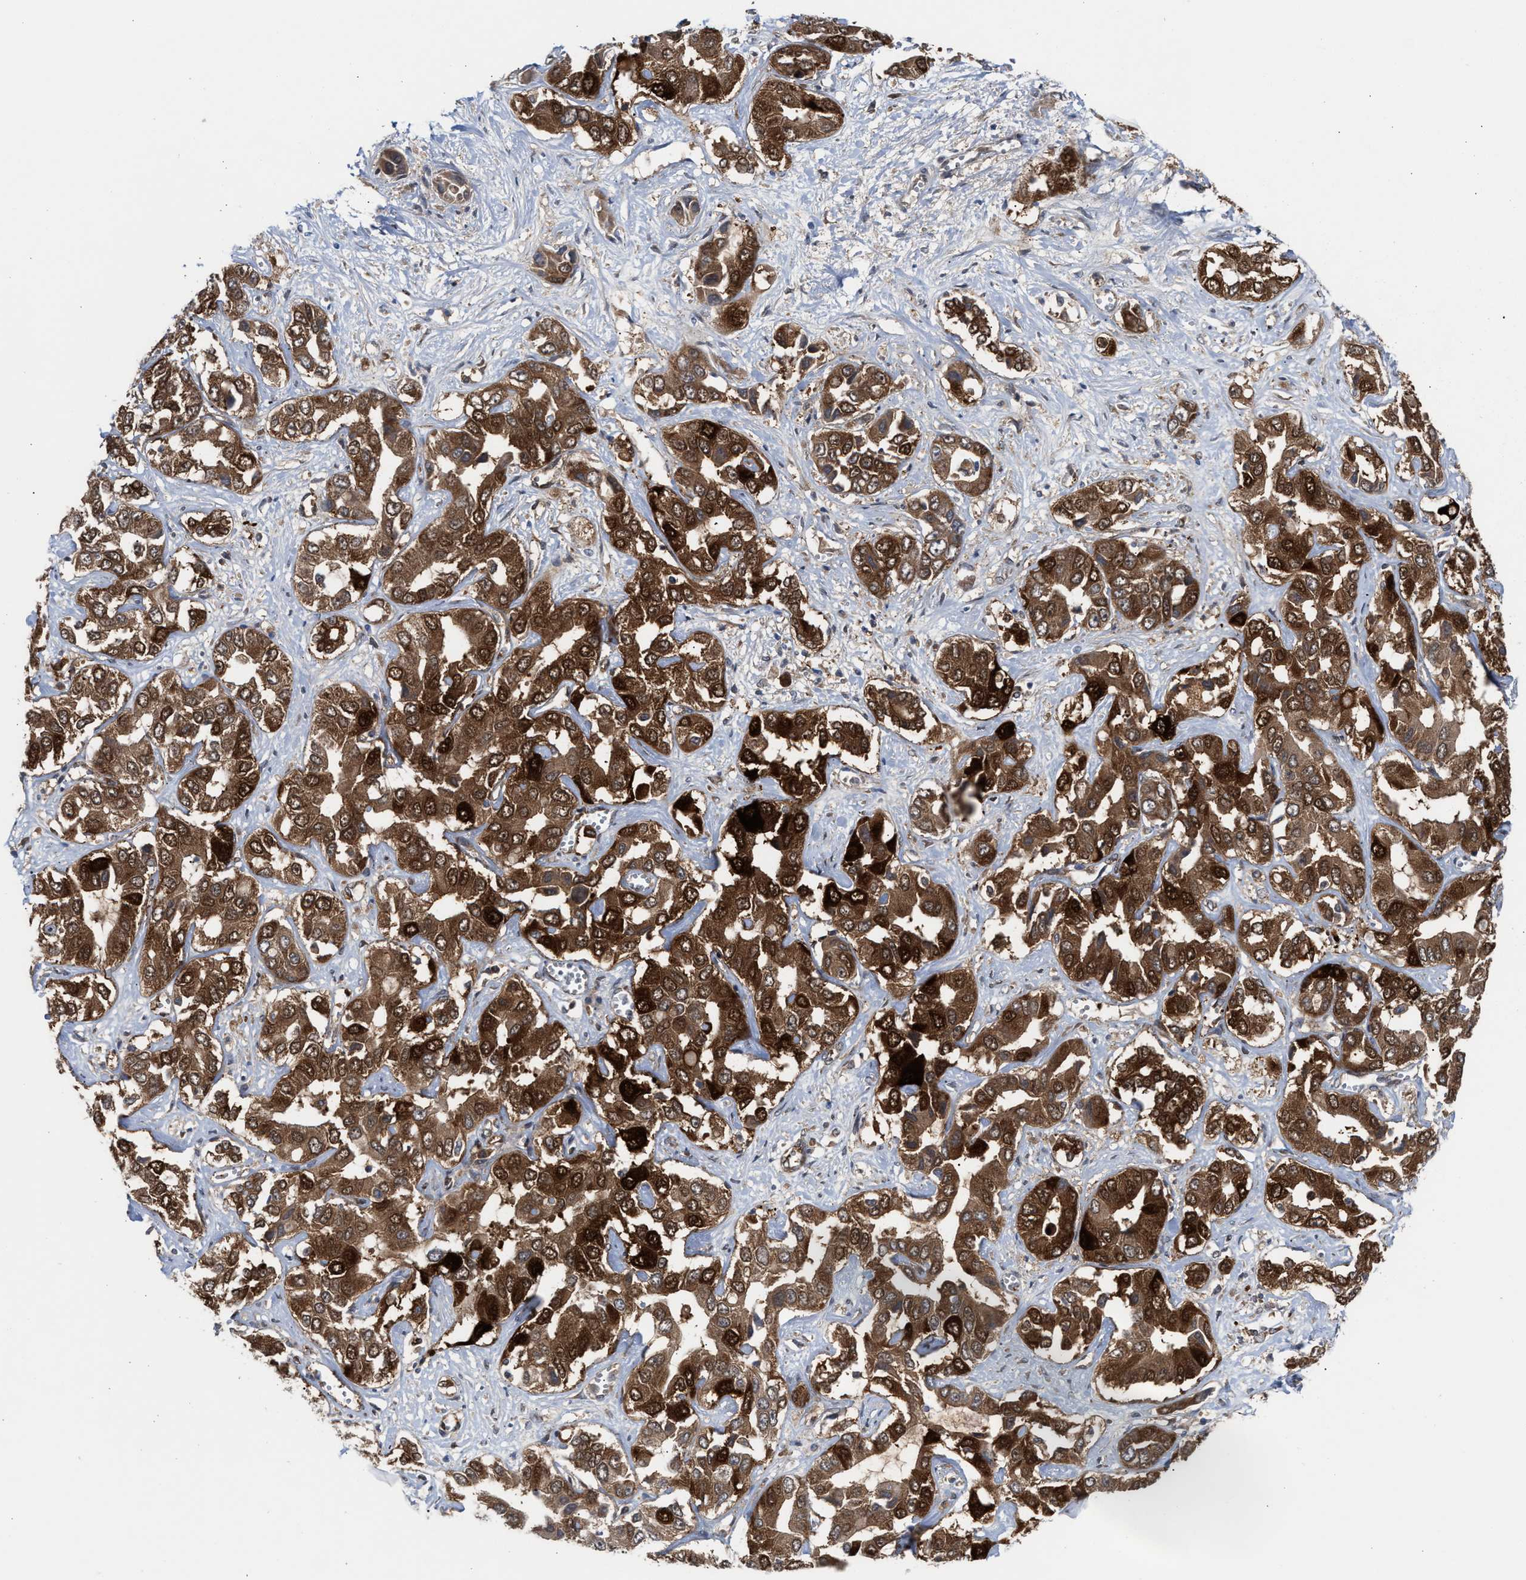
{"staining": {"intensity": "strong", "quantity": ">75%", "location": "cytoplasmic/membranous,nuclear"}, "tissue": "liver cancer", "cell_type": "Tumor cells", "image_type": "cancer", "snomed": [{"axis": "morphology", "description": "Cholangiocarcinoma"}, {"axis": "topography", "description": "Liver"}], "caption": "This photomicrograph displays liver cholangiocarcinoma stained with immunohistochemistry (IHC) to label a protein in brown. The cytoplasmic/membranous and nuclear of tumor cells show strong positivity for the protein. Nuclei are counter-stained blue.", "gene": "TP53I3", "patient": {"sex": "female", "age": 52}}